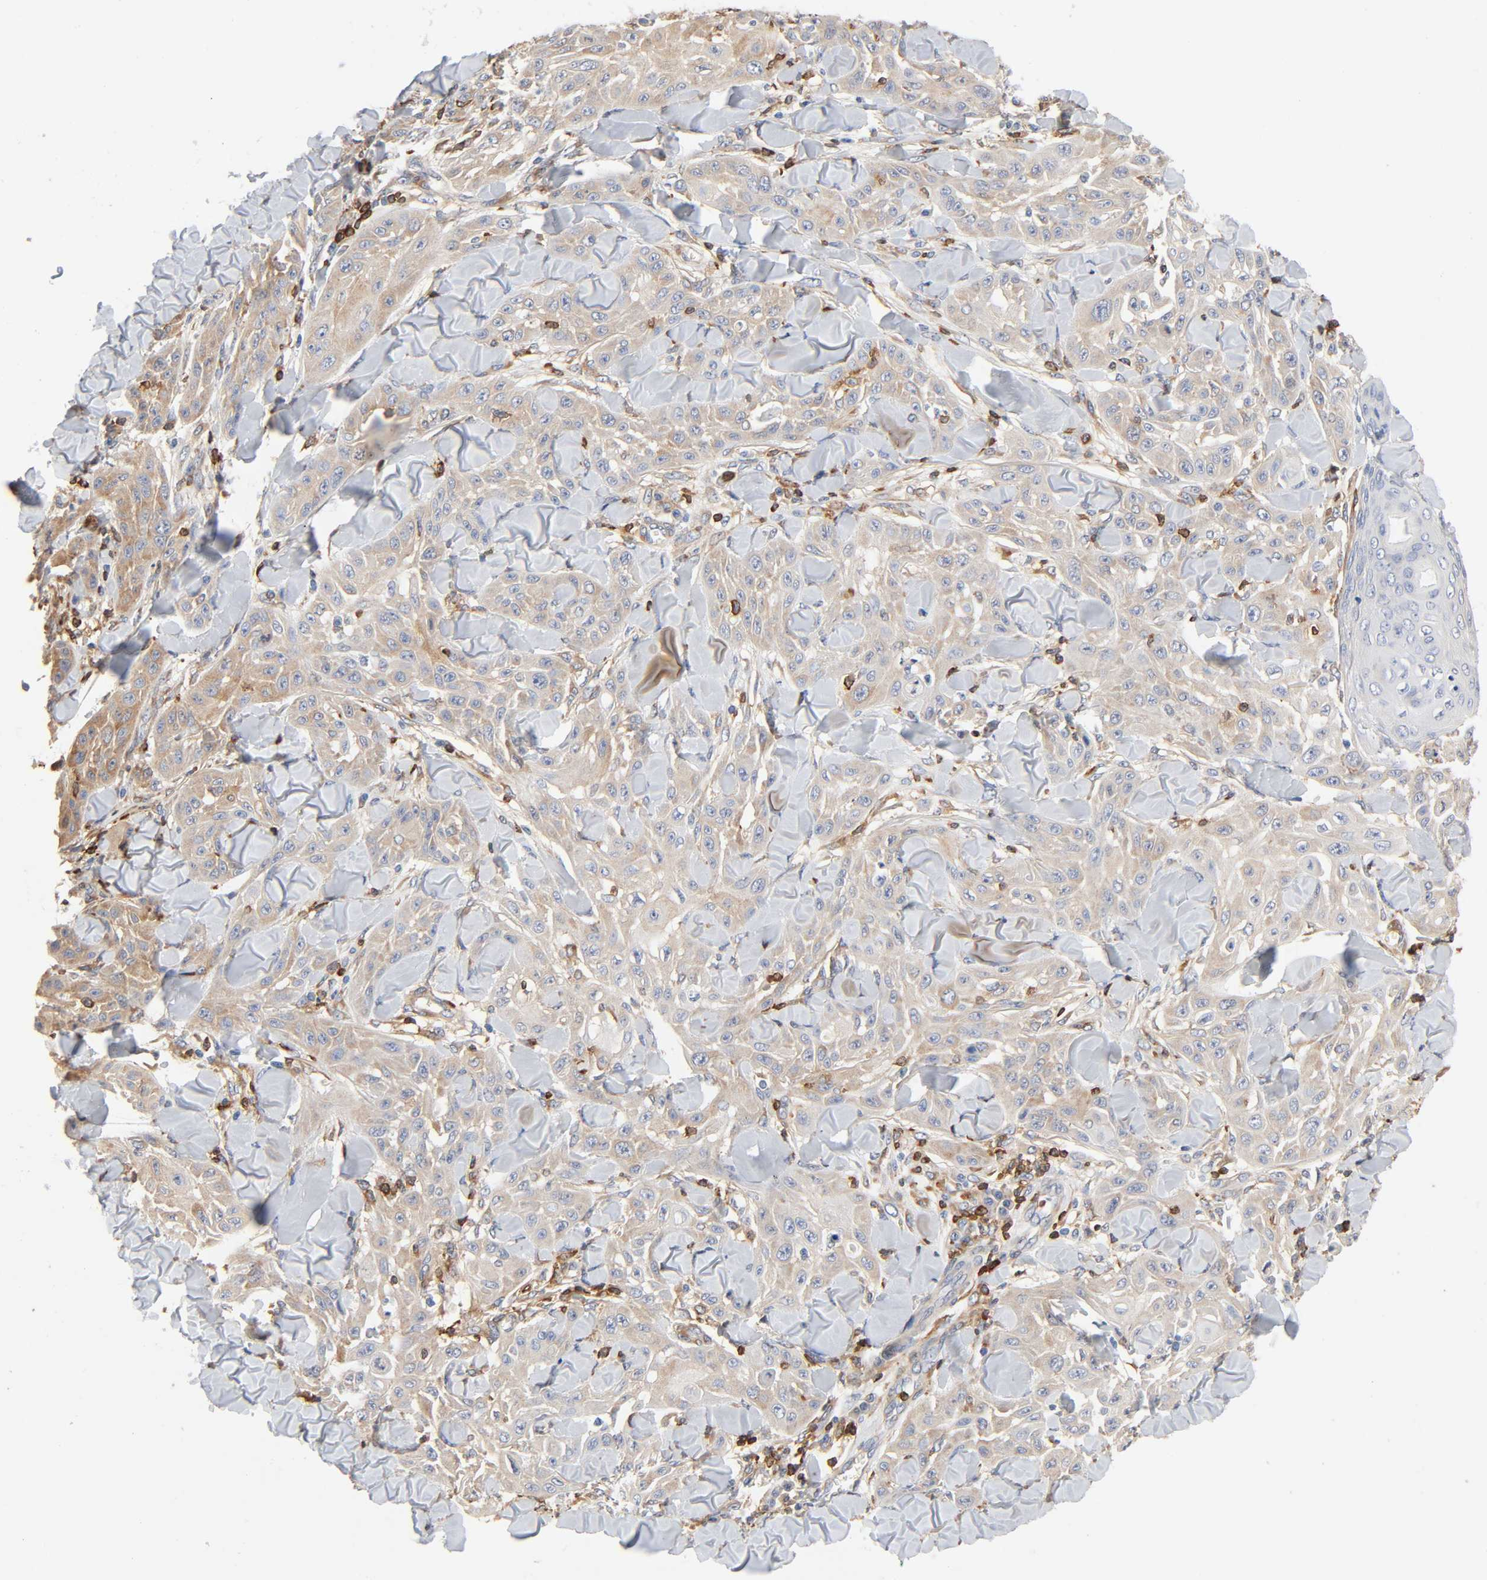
{"staining": {"intensity": "moderate", "quantity": ">75%", "location": "cytoplasmic/membranous"}, "tissue": "skin cancer", "cell_type": "Tumor cells", "image_type": "cancer", "snomed": [{"axis": "morphology", "description": "Squamous cell carcinoma, NOS"}, {"axis": "topography", "description": "Skin"}], "caption": "Immunohistochemistry (IHC) (DAB) staining of human skin cancer displays moderate cytoplasmic/membranous protein staining in approximately >75% of tumor cells. The protein of interest is stained brown, and the nuclei are stained in blue (DAB (3,3'-diaminobenzidine) IHC with brightfield microscopy, high magnification).", "gene": "BIN1", "patient": {"sex": "male", "age": 24}}